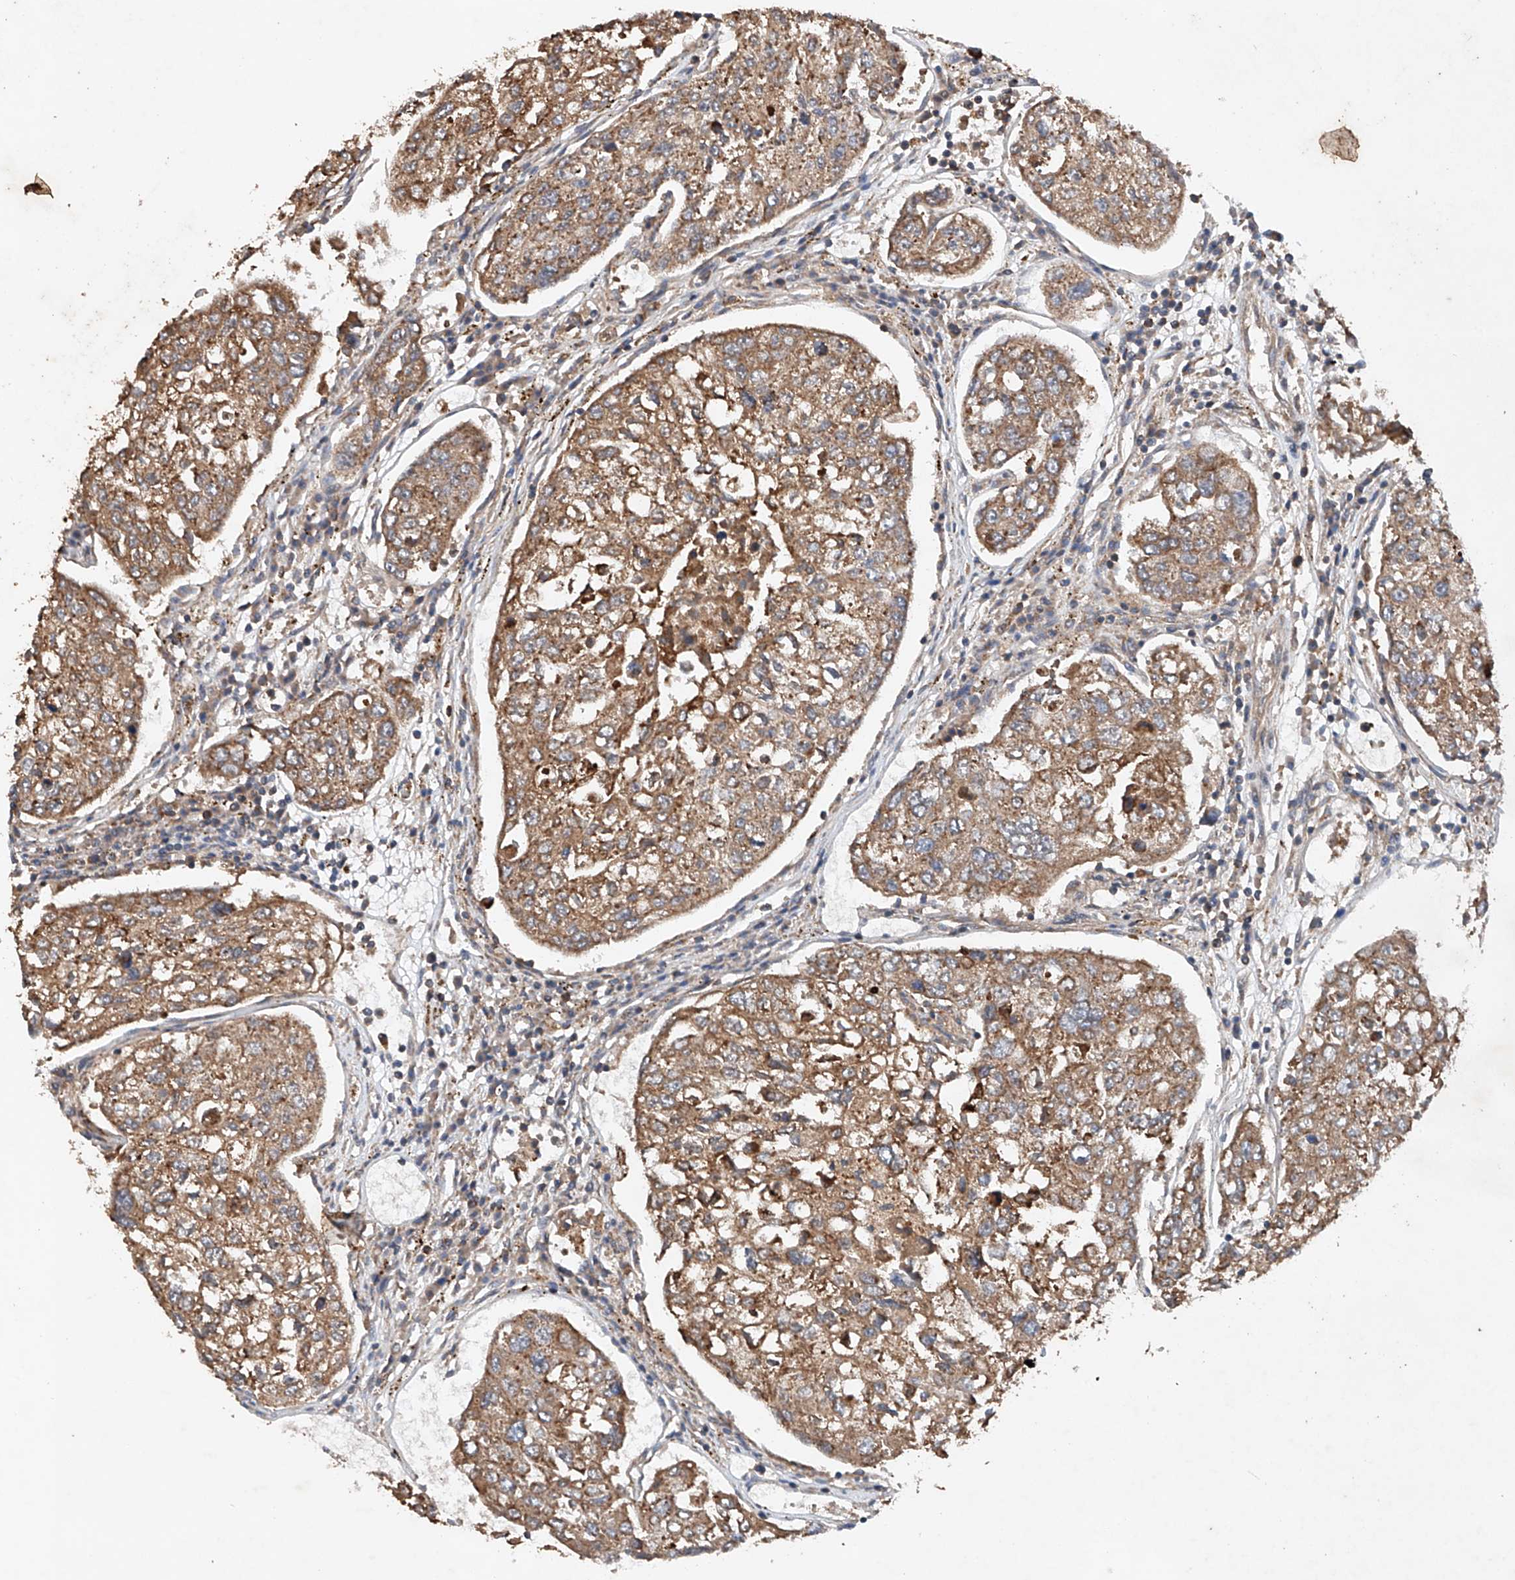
{"staining": {"intensity": "moderate", "quantity": ">75%", "location": "cytoplasmic/membranous"}, "tissue": "urothelial cancer", "cell_type": "Tumor cells", "image_type": "cancer", "snomed": [{"axis": "morphology", "description": "Urothelial carcinoma, High grade"}, {"axis": "topography", "description": "Lymph node"}, {"axis": "topography", "description": "Urinary bladder"}], "caption": "Protein staining demonstrates moderate cytoplasmic/membranous positivity in approximately >75% of tumor cells in urothelial cancer. The staining was performed using DAB to visualize the protein expression in brown, while the nuclei were stained in blue with hematoxylin (Magnification: 20x).", "gene": "CEP85L", "patient": {"sex": "male", "age": 51}}